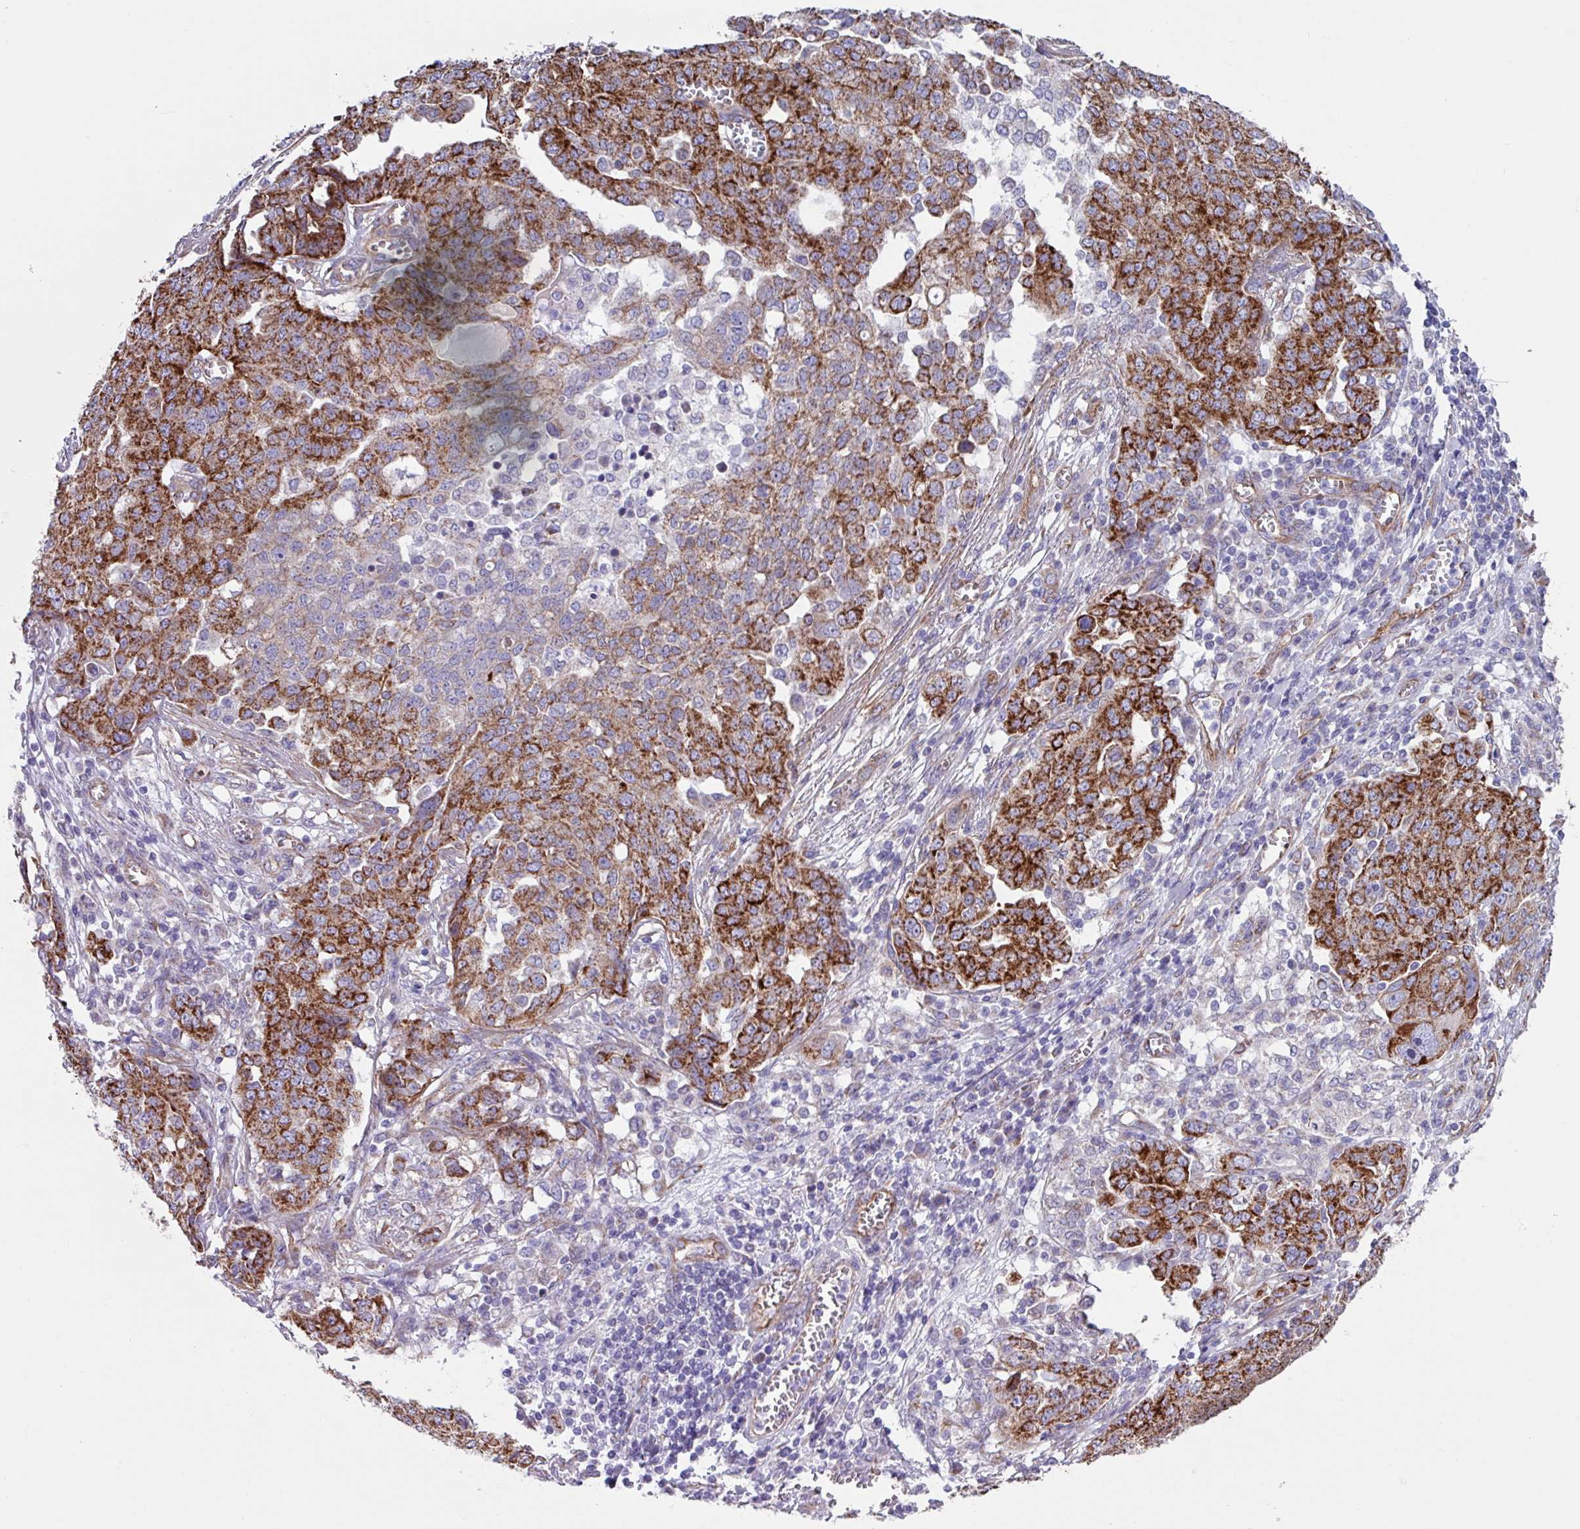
{"staining": {"intensity": "strong", "quantity": ">75%", "location": "cytoplasmic/membranous"}, "tissue": "ovarian cancer", "cell_type": "Tumor cells", "image_type": "cancer", "snomed": [{"axis": "morphology", "description": "Cystadenocarcinoma, serous, NOS"}, {"axis": "topography", "description": "Soft tissue"}, {"axis": "topography", "description": "Ovary"}], "caption": "IHC (DAB) staining of ovarian cancer (serous cystadenocarcinoma) demonstrates strong cytoplasmic/membranous protein staining in about >75% of tumor cells.", "gene": "OTULIN", "patient": {"sex": "female", "age": 57}}